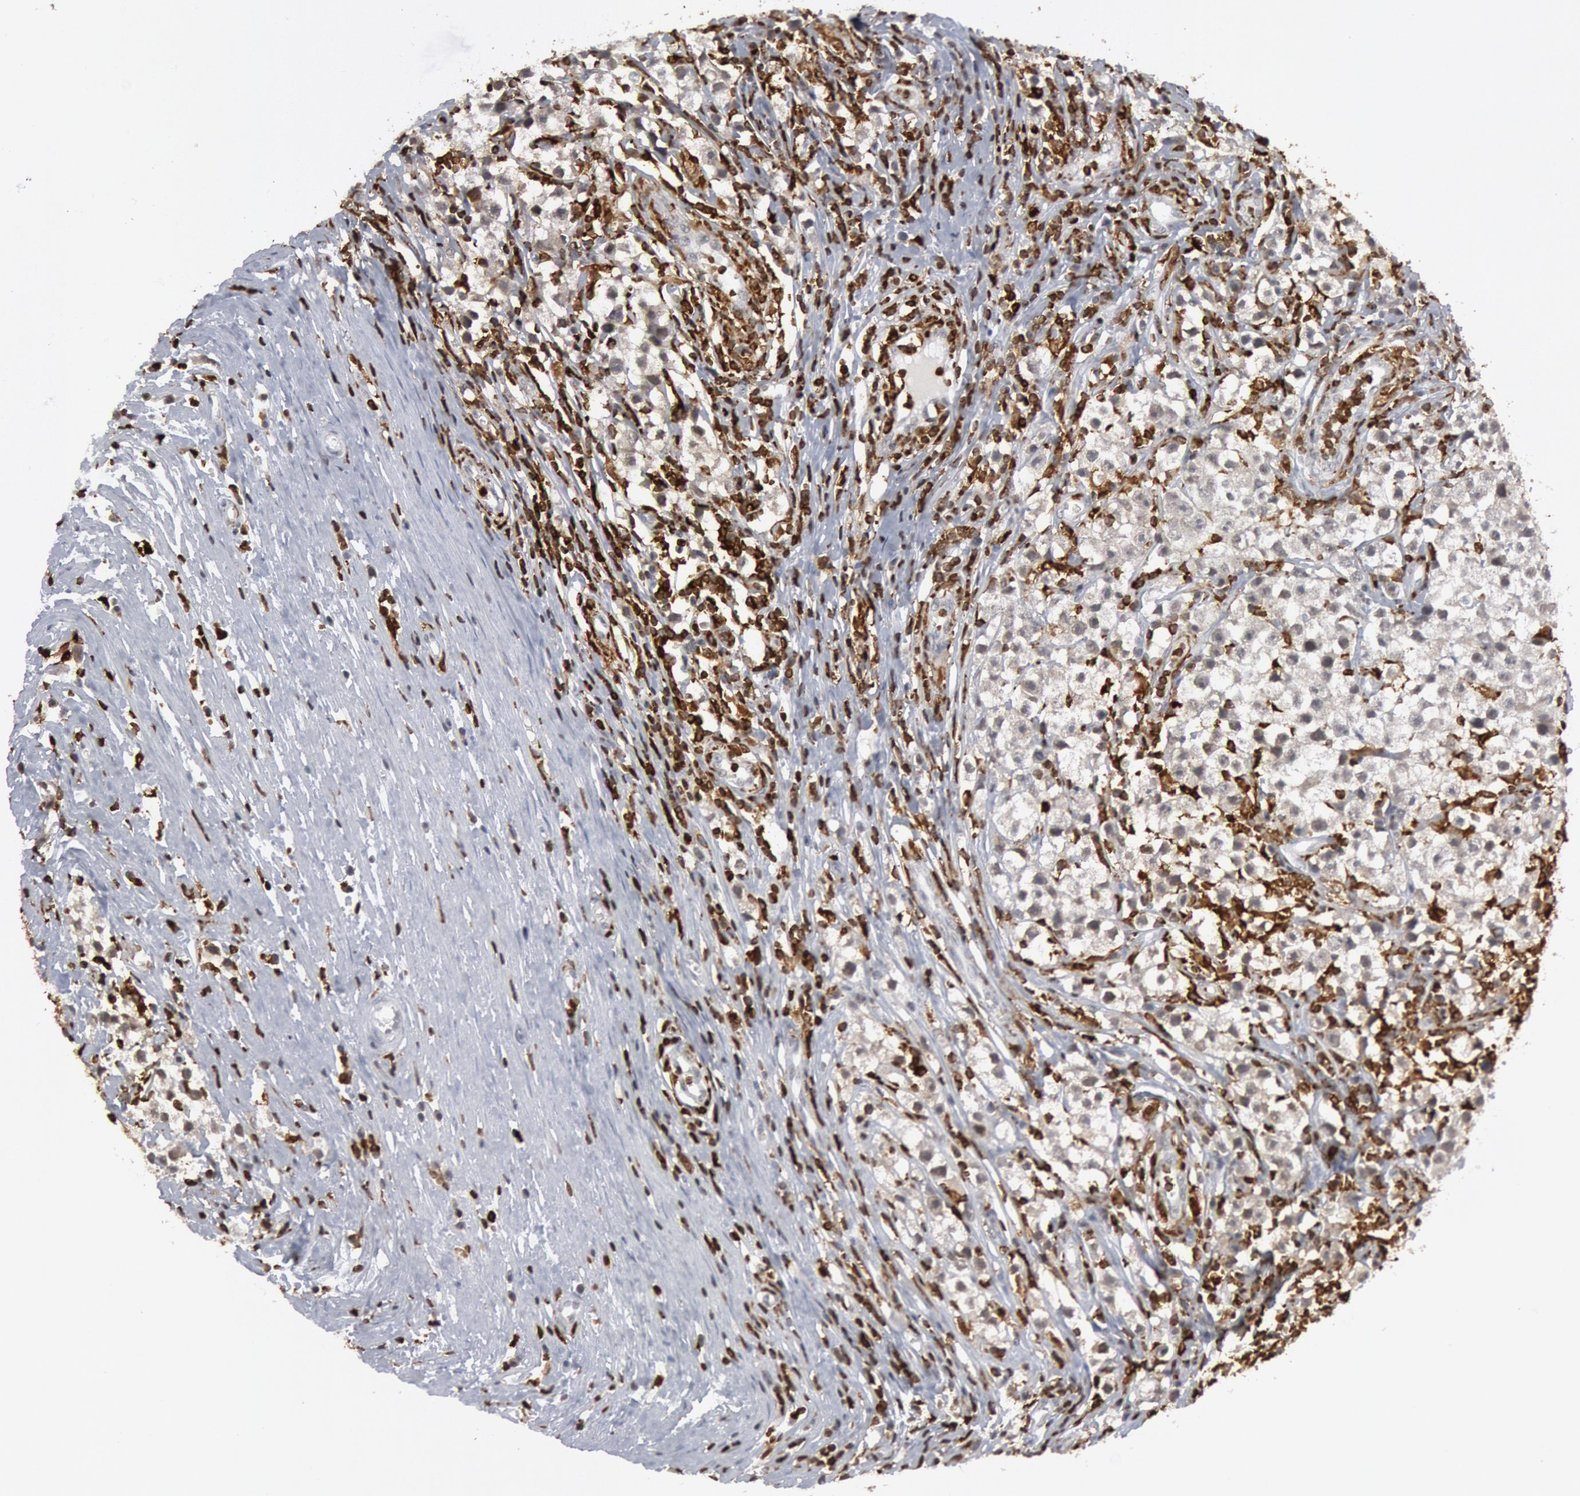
{"staining": {"intensity": "weak", "quantity": ">75%", "location": "cytoplasmic/membranous"}, "tissue": "testis cancer", "cell_type": "Tumor cells", "image_type": "cancer", "snomed": [{"axis": "morphology", "description": "Seminoma, NOS"}, {"axis": "topography", "description": "Testis"}], "caption": "Immunohistochemistry (IHC) micrograph of neoplastic tissue: testis cancer (seminoma) stained using immunohistochemistry demonstrates low levels of weak protein expression localized specifically in the cytoplasmic/membranous of tumor cells, appearing as a cytoplasmic/membranous brown color.", "gene": "PTPN6", "patient": {"sex": "male", "age": 35}}